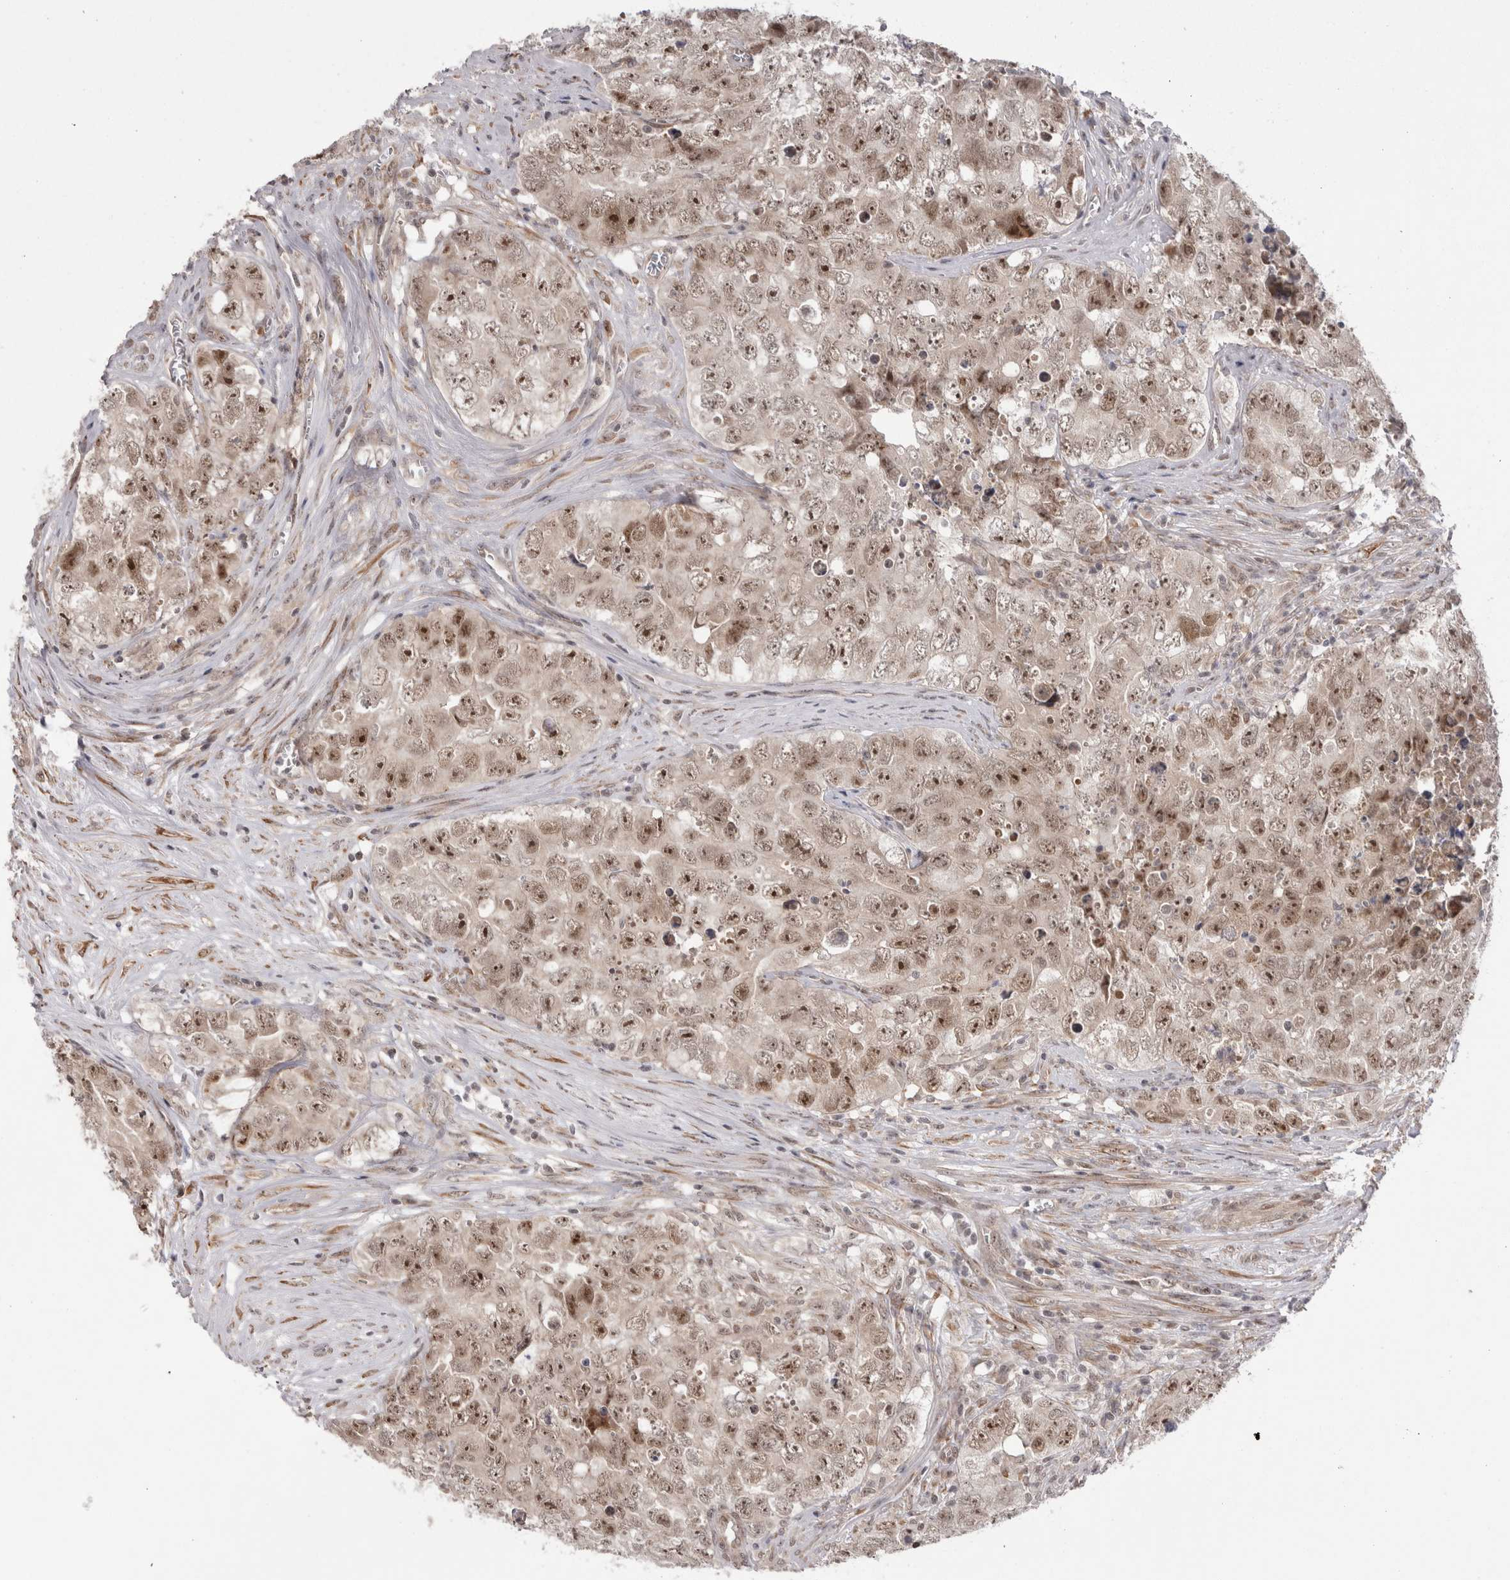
{"staining": {"intensity": "moderate", "quantity": ">75%", "location": "nuclear"}, "tissue": "testis cancer", "cell_type": "Tumor cells", "image_type": "cancer", "snomed": [{"axis": "morphology", "description": "Seminoma, NOS"}, {"axis": "morphology", "description": "Carcinoma, Embryonal, NOS"}, {"axis": "topography", "description": "Testis"}], "caption": "An immunohistochemistry (IHC) micrograph of neoplastic tissue is shown. Protein staining in brown shows moderate nuclear positivity in testis cancer within tumor cells. Nuclei are stained in blue.", "gene": "EXOSC4", "patient": {"sex": "male", "age": 43}}